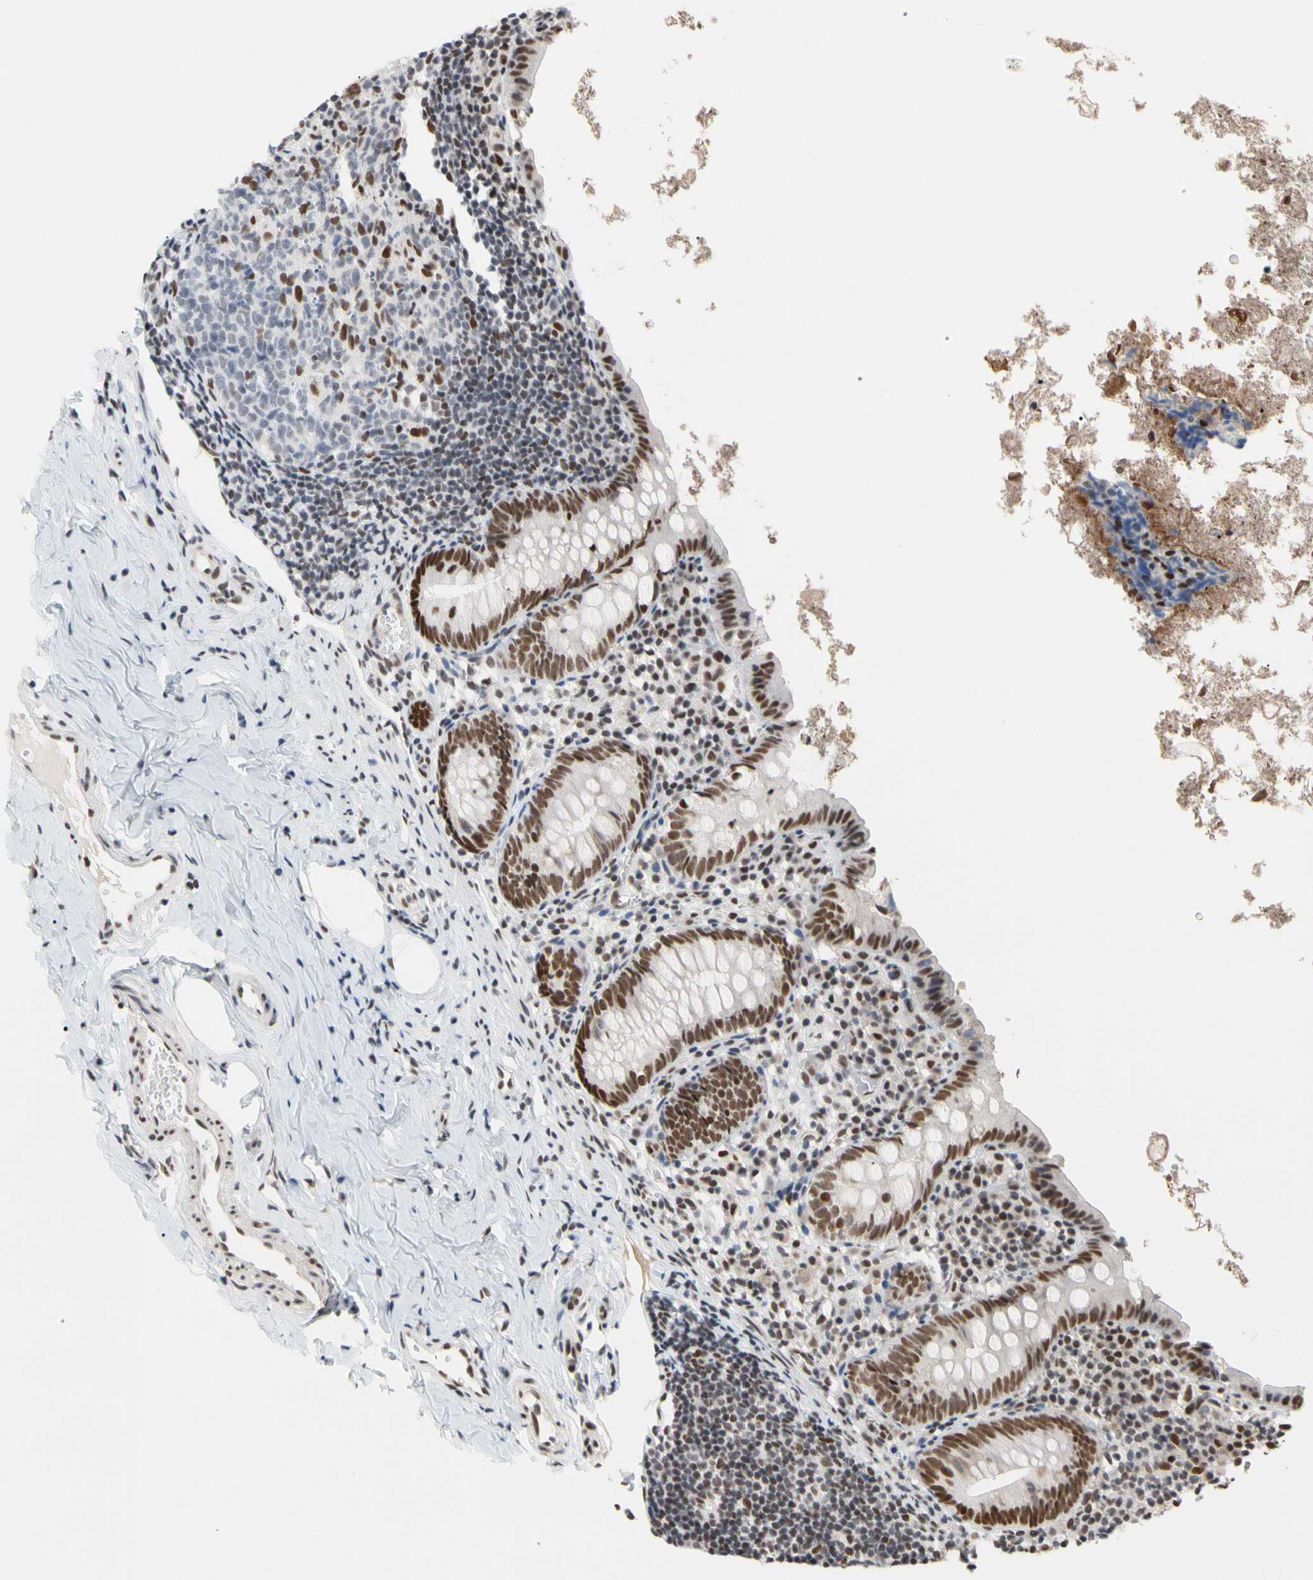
{"staining": {"intensity": "moderate", "quantity": ">75%", "location": "nuclear"}, "tissue": "appendix", "cell_type": "Glandular cells", "image_type": "normal", "snomed": [{"axis": "morphology", "description": "Normal tissue, NOS"}, {"axis": "topography", "description": "Appendix"}], "caption": "A medium amount of moderate nuclear expression is identified in approximately >75% of glandular cells in benign appendix. (IHC, brightfield microscopy, high magnification).", "gene": "FAM98B", "patient": {"sex": "female", "age": 10}}